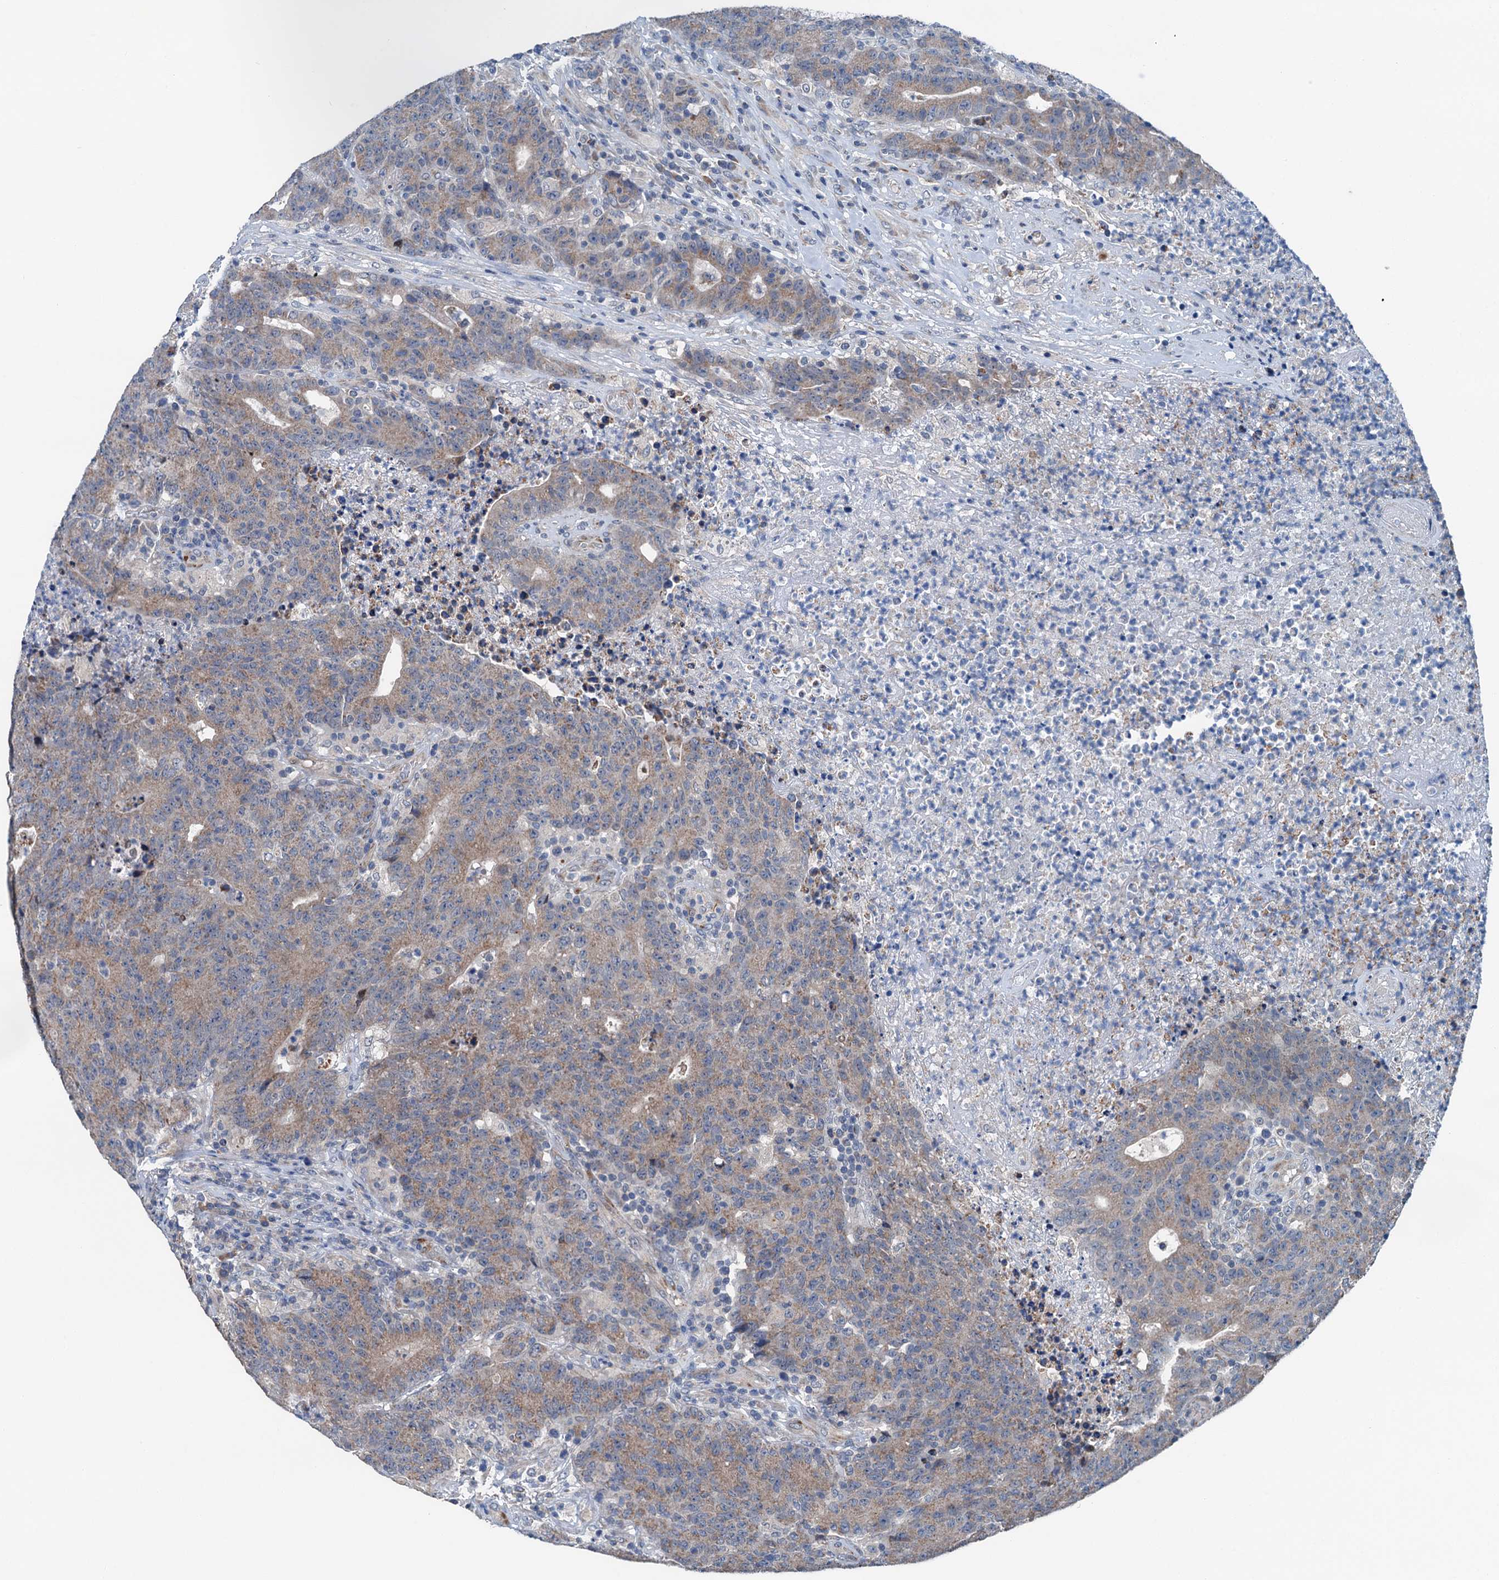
{"staining": {"intensity": "moderate", "quantity": ">75%", "location": "cytoplasmic/membranous"}, "tissue": "colorectal cancer", "cell_type": "Tumor cells", "image_type": "cancer", "snomed": [{"axis": "morphology", "description": "Adenocarcinoma, NOS"}, {"axis": "topography", "description": "Colon"}], "caption": "Moderate cytoplasmic/membranous staining for a protein is present in approximately >75% of tumor cells of colorectal adenocarcinoma using immunohistochemistry (IHC).", "gene": "ELAC1", "patient": {"sex": "female", "age": 75}}